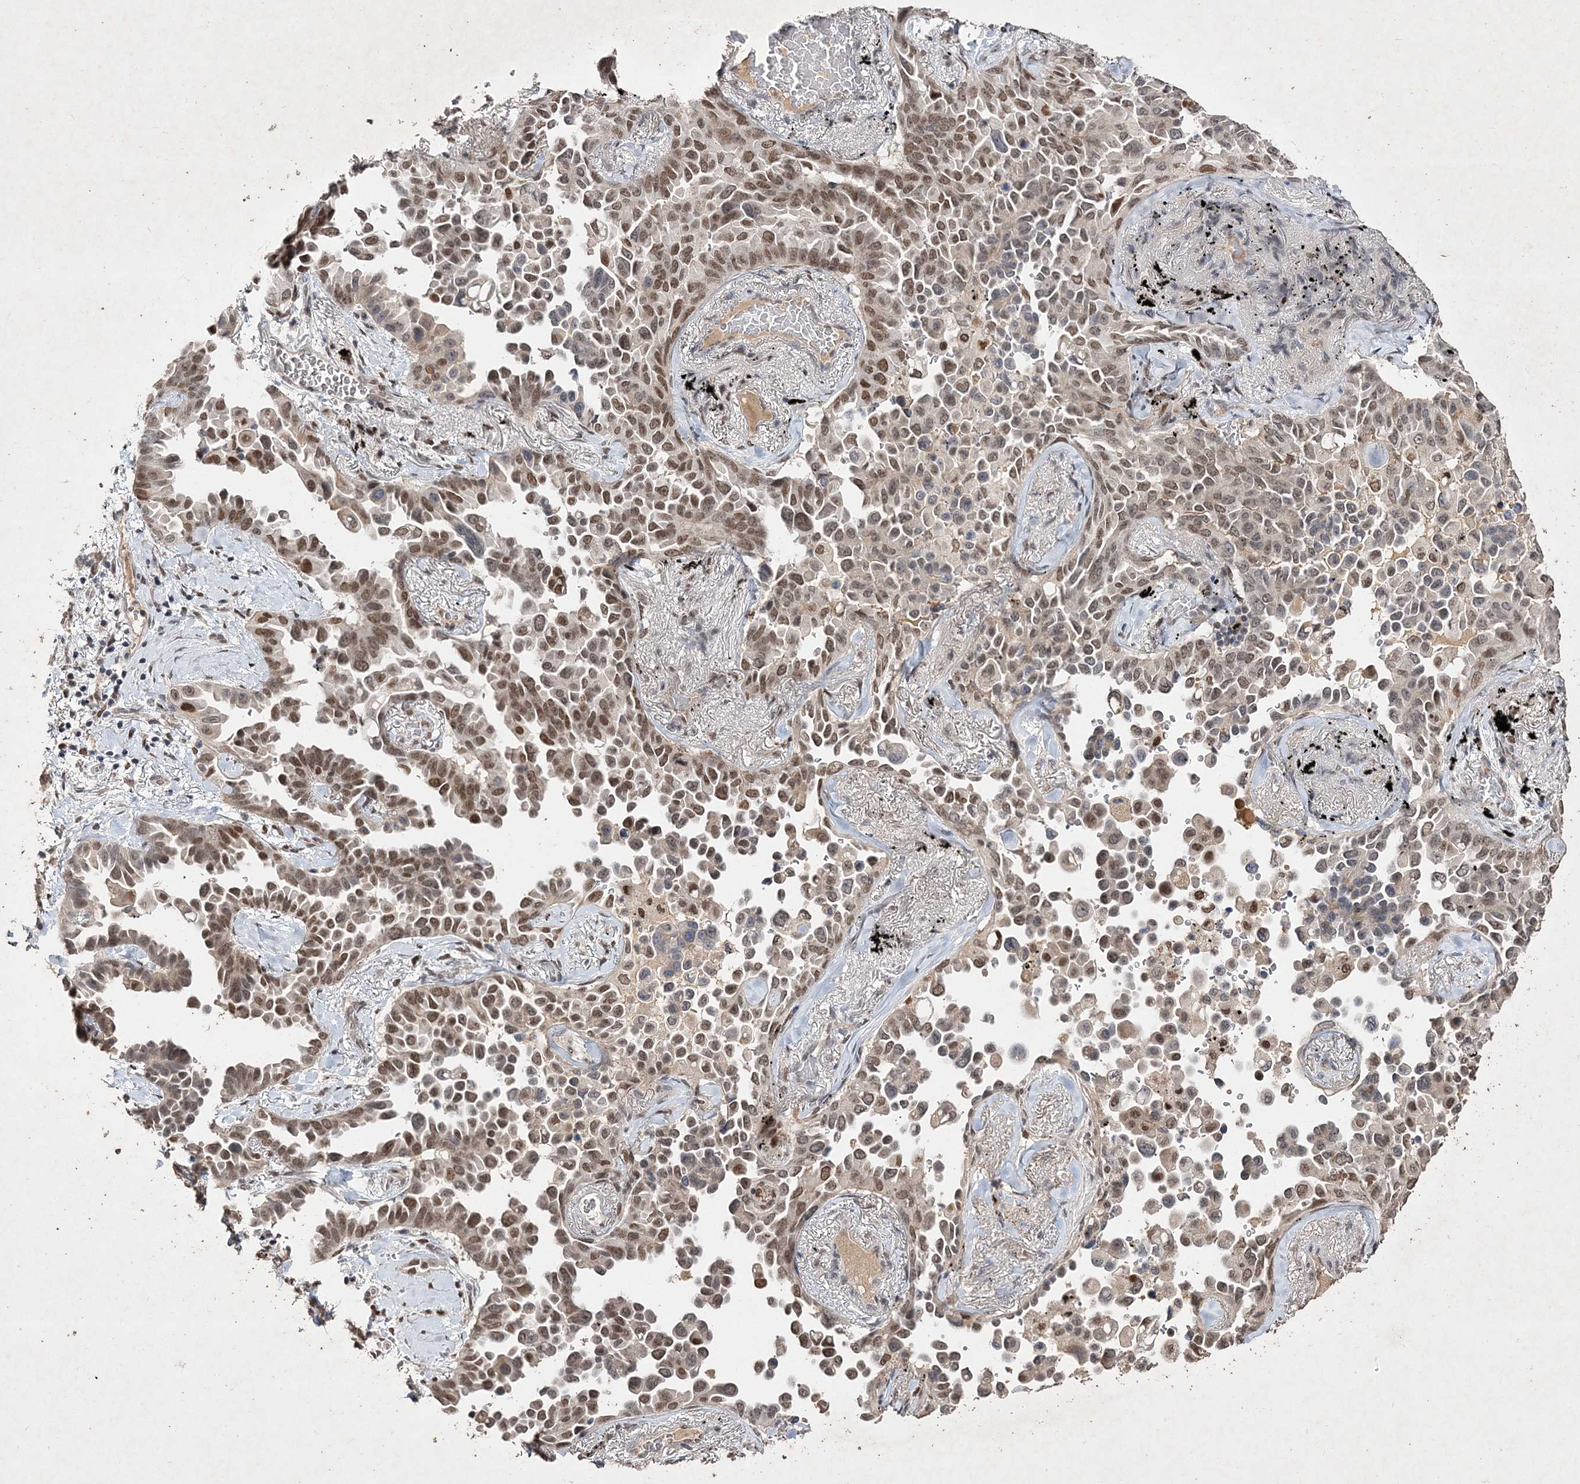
{"staining": {"intensity": "moderate", "quantity": ">75%", "location": "nuclear"}, "tissue": "lung cancer", "cell_type": "Tumor cells", "image_type": "cancer", "snomed": [{"axis": "morphology", "description": "Adenocarcinoma, NOS"}, {"axis": "topography", "description": "Lung"}], "caption": "A micrograph showing moderate nuclear staining in about >75% of tumor cells in lung cancer, as visualized by brown immunohistochemical staining.", "gene": "C3orf38", "patient": {"sex": "female", "age": 67}}